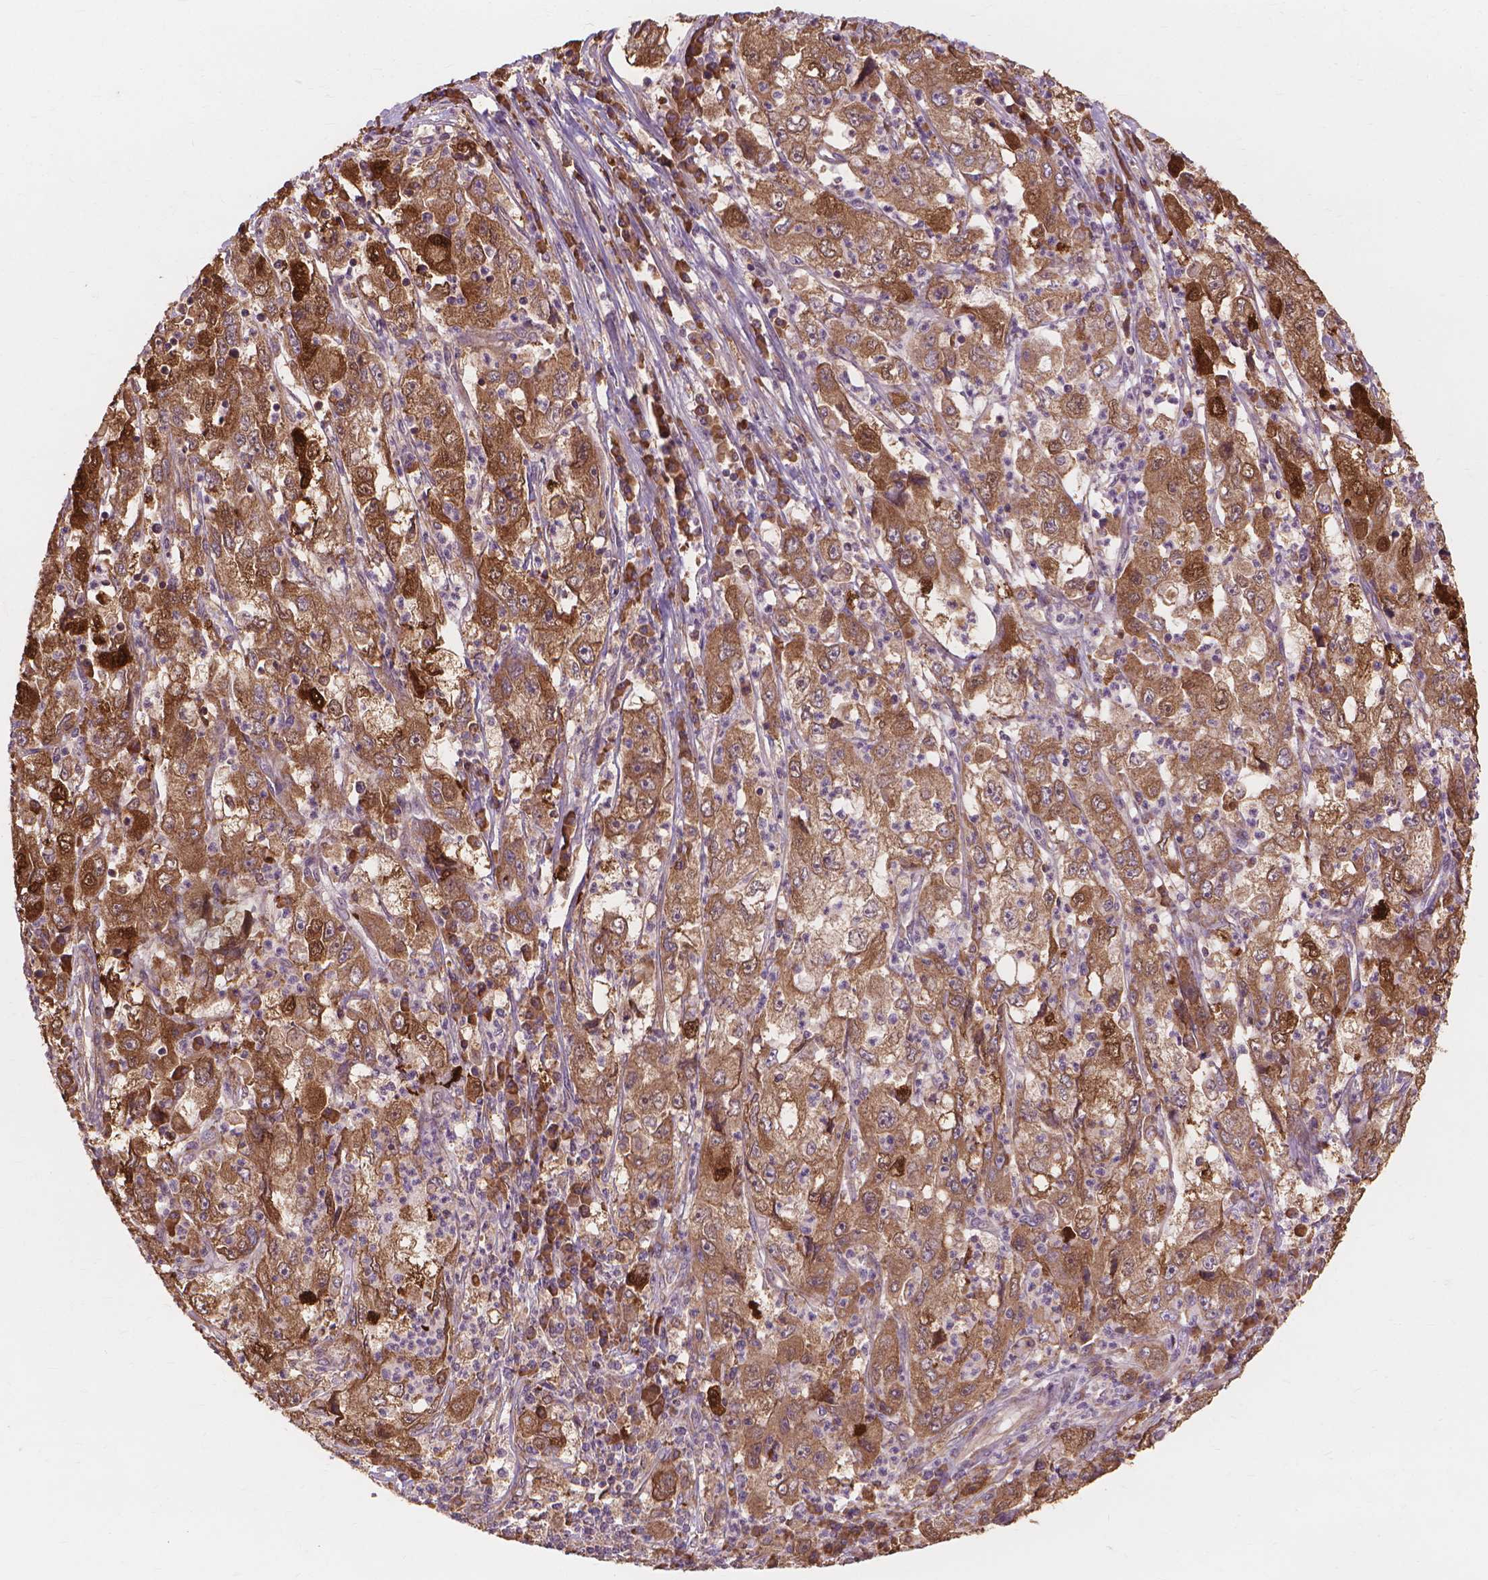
{"staining": {"intensity": "moderate", "quantity": ">75%", "location": "cytoplasmic/membranous"}, "tissue": "cervical cancer", "cell_type": "Tumor cells", "image_type": "cancer", "snomed": [{"axis": "morphology", "description": "Squamous cell carcinoma, NOS"}, {"axis": "topography", "description": "Cervix"}], "caption": "Protein expression analysis of cervical squamous cell carcinoma displays moderate cytoplasmic/membranous positivity in approximately >75% of tumor cells.", "gene": "TAB2", "patient": {"sex": "female", "age": 36}}